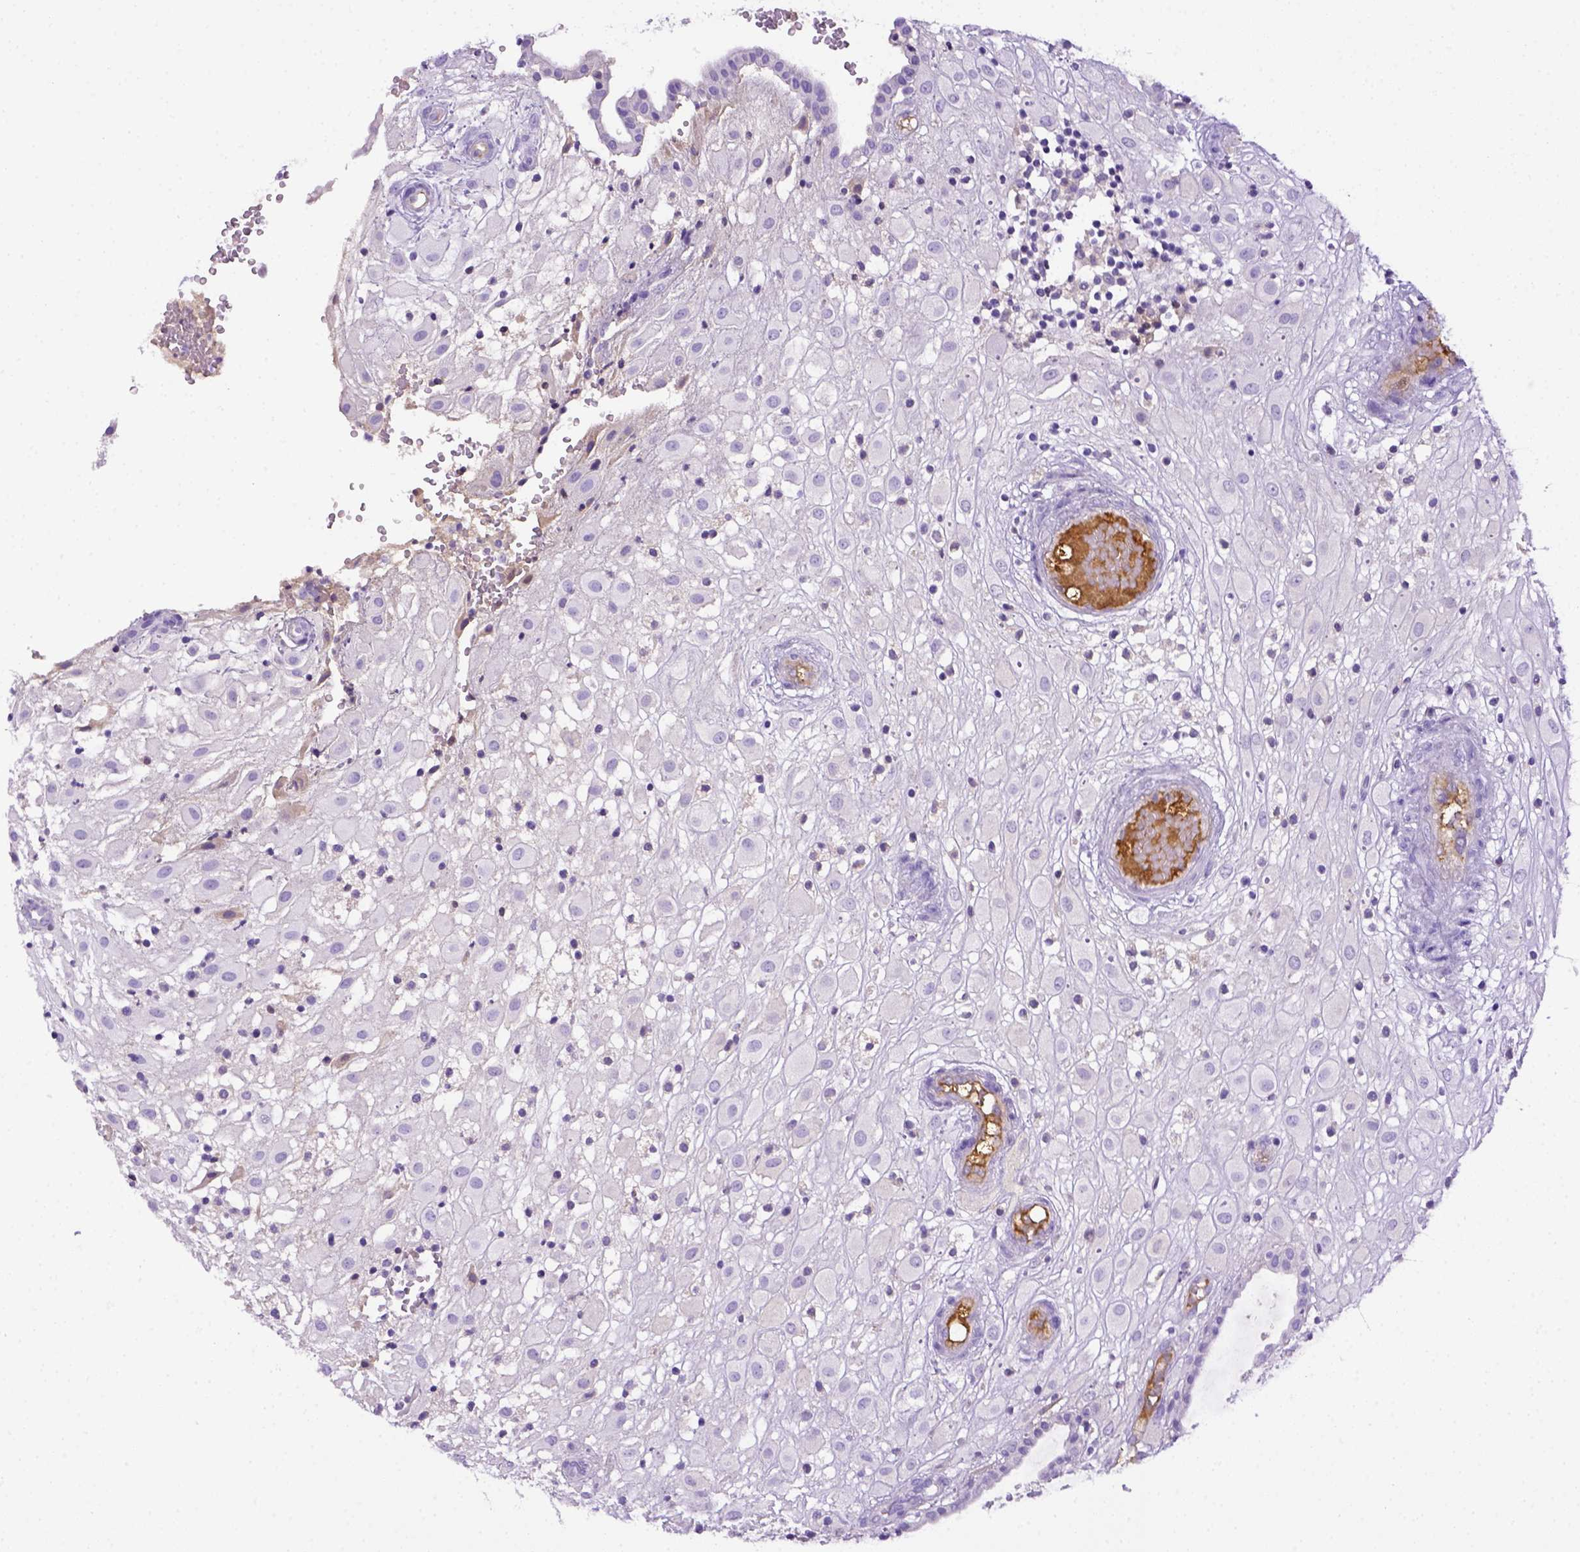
{"staining": {"intensity": "negative", "quantity": "none", "location": "none"}, "tissue": "placenta", "cell_type": "Decidual cells", "image_type": "normal", "snomed": [{"axis": "morphology", "description": "Normal tissue, NOS"}, {"axis": "topography", "description": "Placenta"}], "caption": "Immunohistochemical staining of benign human placenta shows no significant expression in decidual cells.", "gene": "ITIH4", "patient": {"sex": "female", "age": 24}}